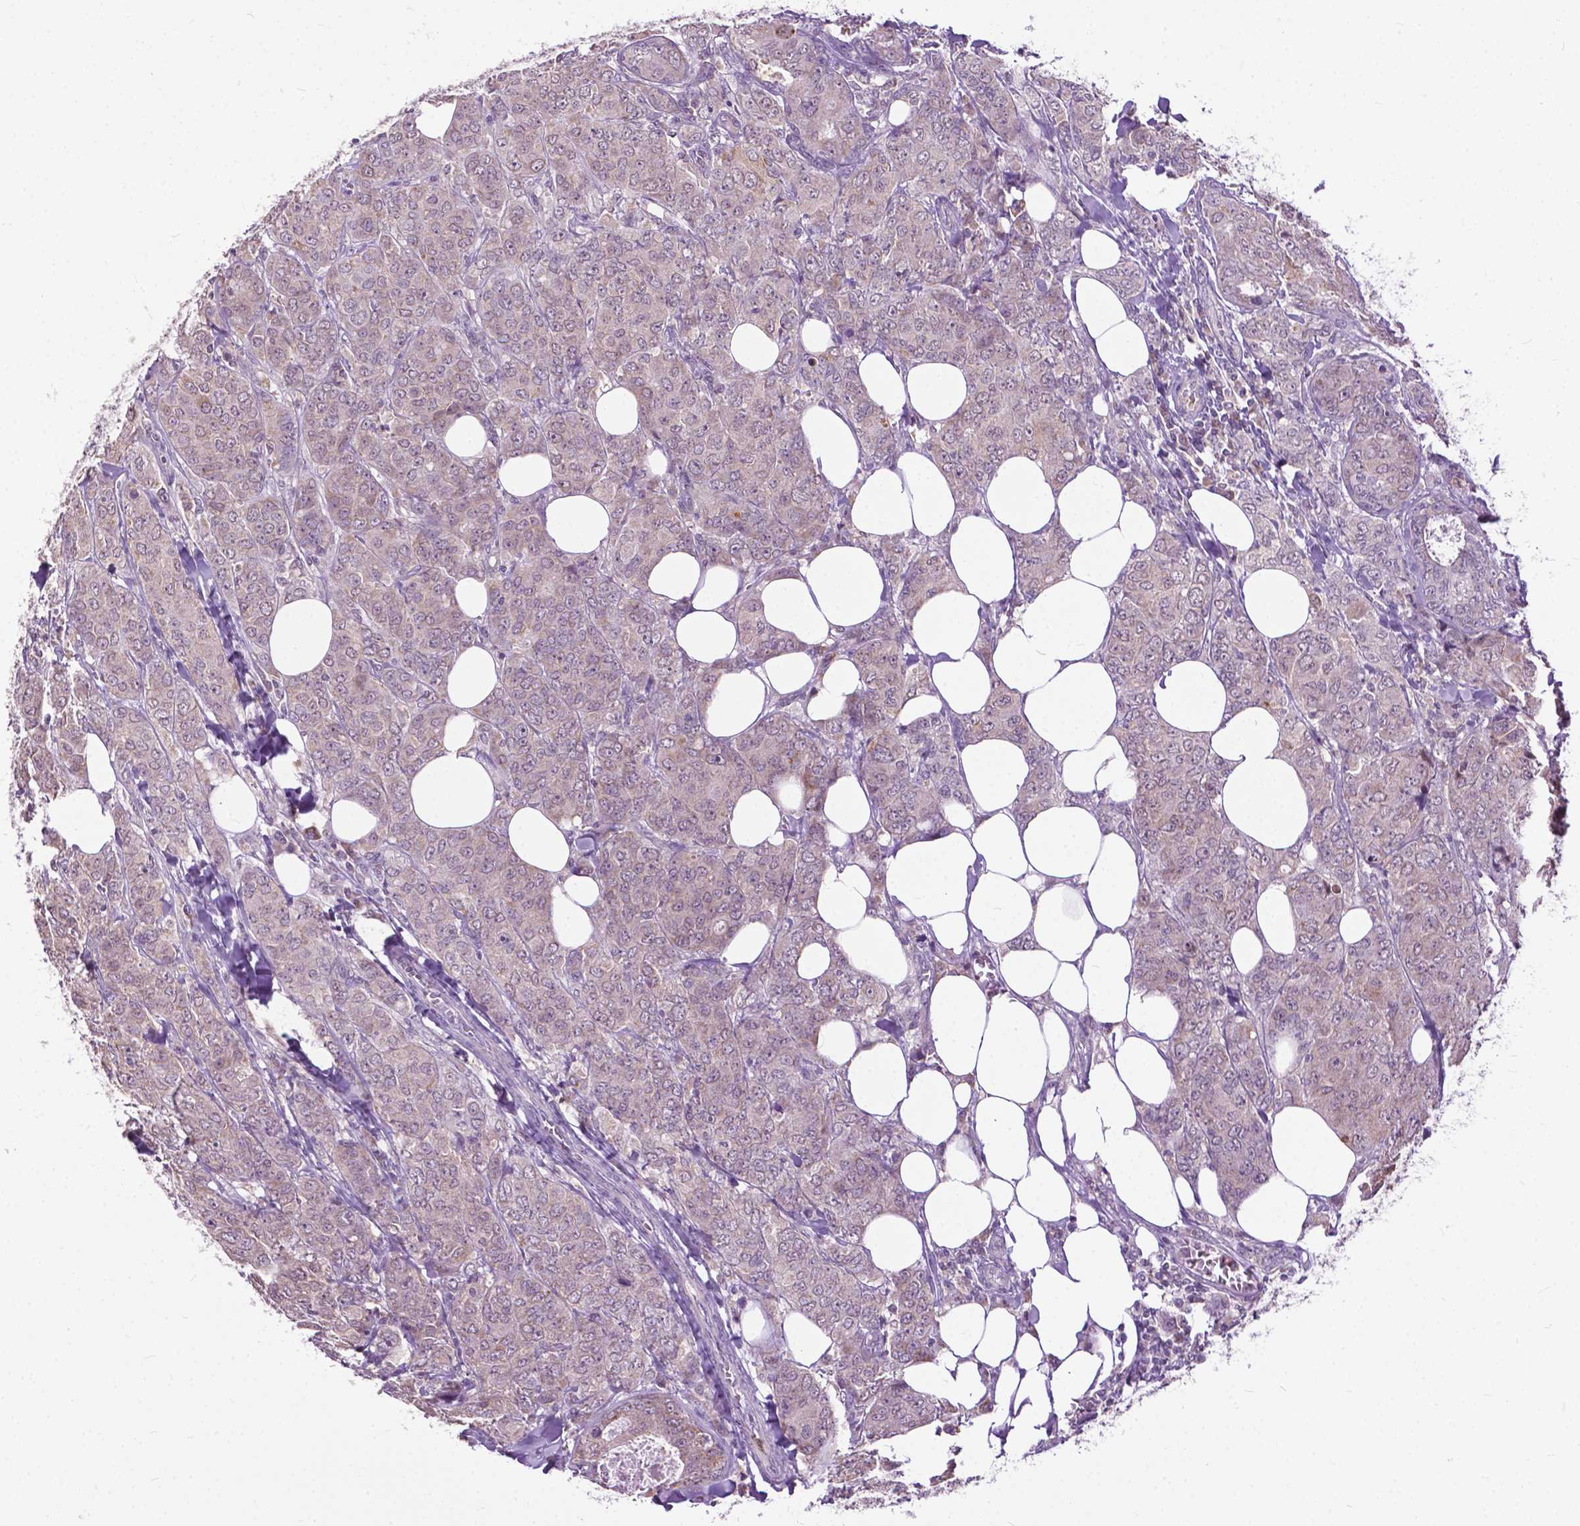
{"staining": {"intensity": "negative", "quantity": "none", "location": "none"}, "tissue": "breast cancer", "cell_type": "Tumor cells", "image_type": "cancer", "snomed": [{"axis": "morphology", "description": "Duct carcinoma"}, {"axis": "topography", "description": "Breast"}], "caption": "Tumor cells show no significant positivity in breast cancer (invasive ductal carcinoma).", "gene": "TTC9B", "patient": {"sex": "female", "age": 43}}